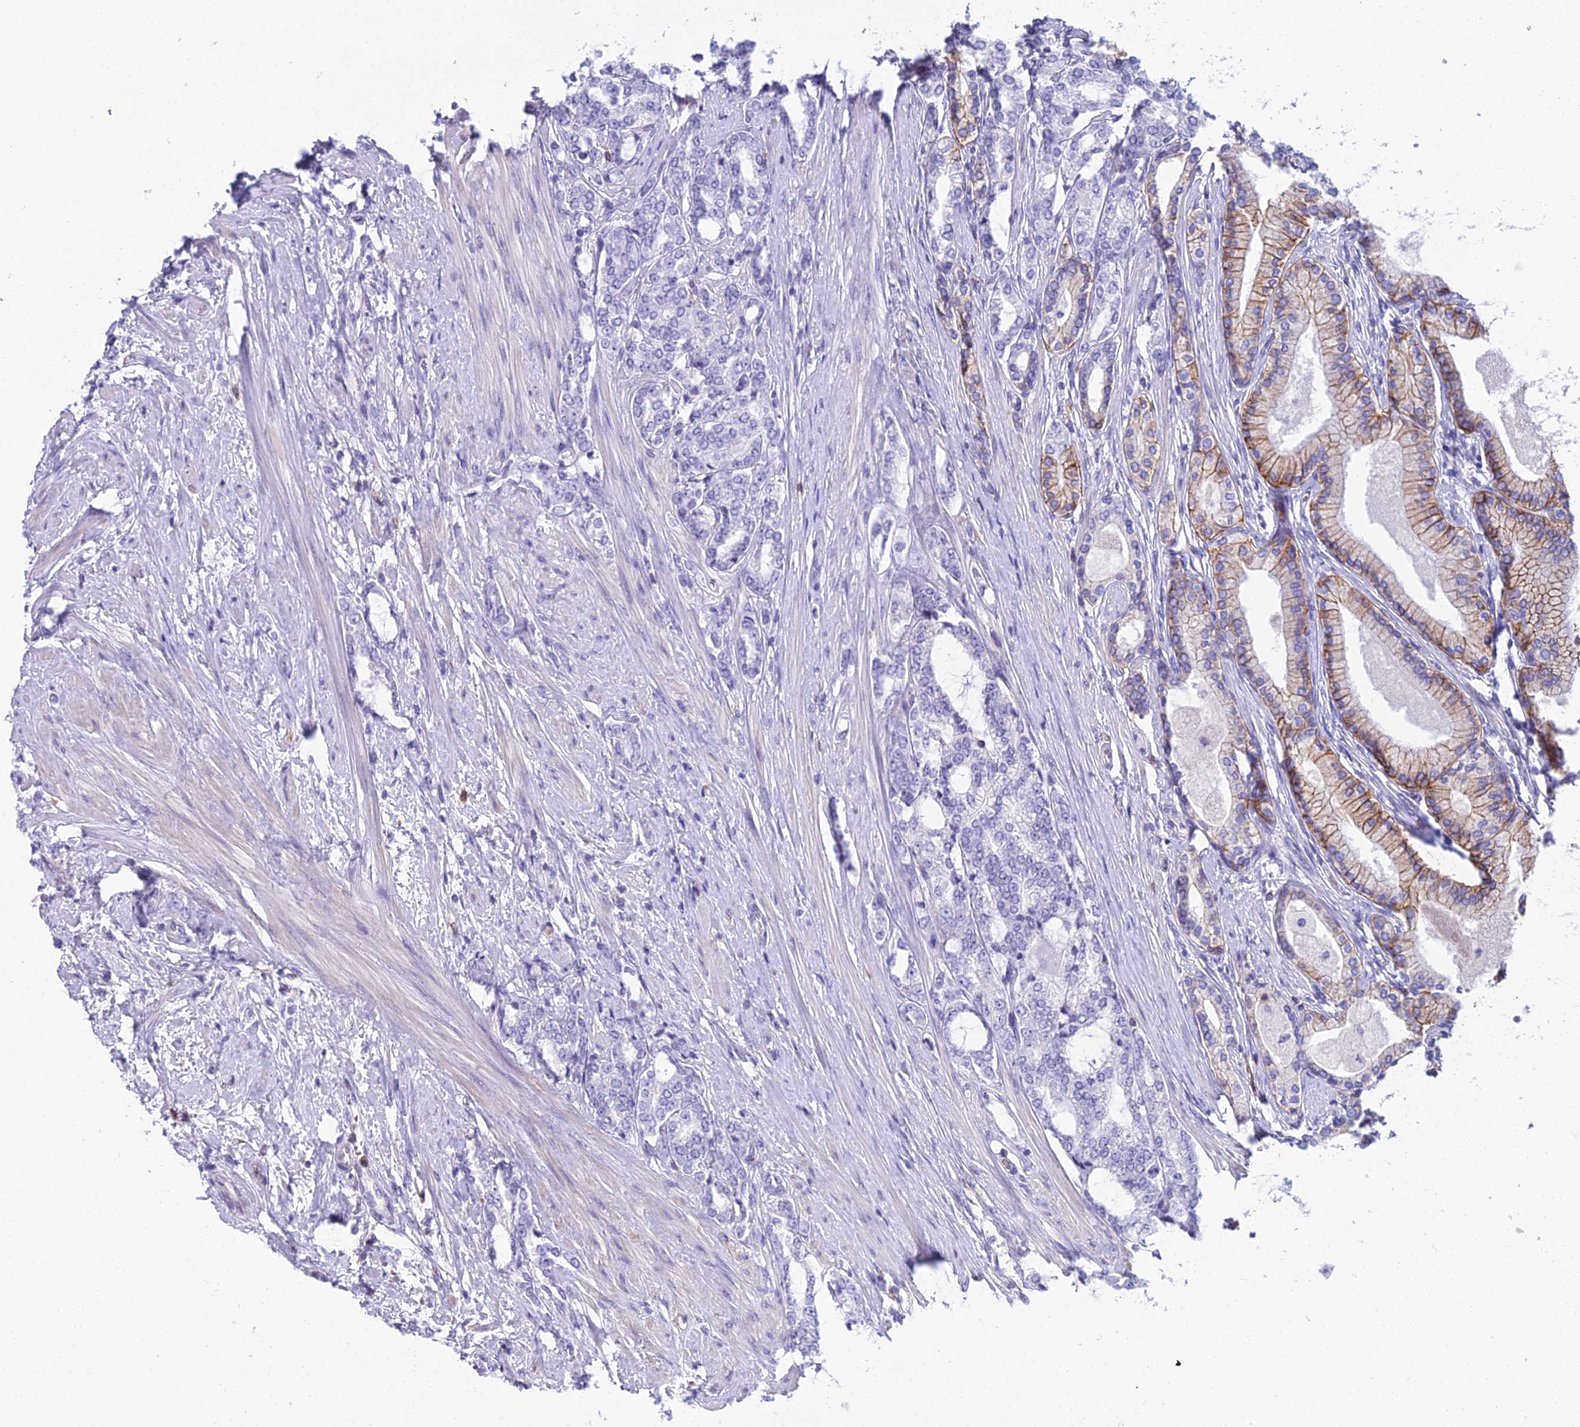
{"staining": {"intensity": "moderate", "quantity": "<25%", "location": "cytoplasmic/membranous"}, "tissue": "prostate cancer", "cell_type": "Tumor cells", "image_type": "cancer", "snomed": [{"axis": "morphology", "description": "Adenocarcinoma, High grade"}, {"axis": "topography", "description": "Prostate"}], "caption": "The micrograph displays immunohistochemical staining of prostate cancer. There is moderate cytoplasmic/membranous positivity is seen in approximately <25% of tumor cells.", "gene": "OR1Q1", "patient": {"sex": "male", "age": 64}}